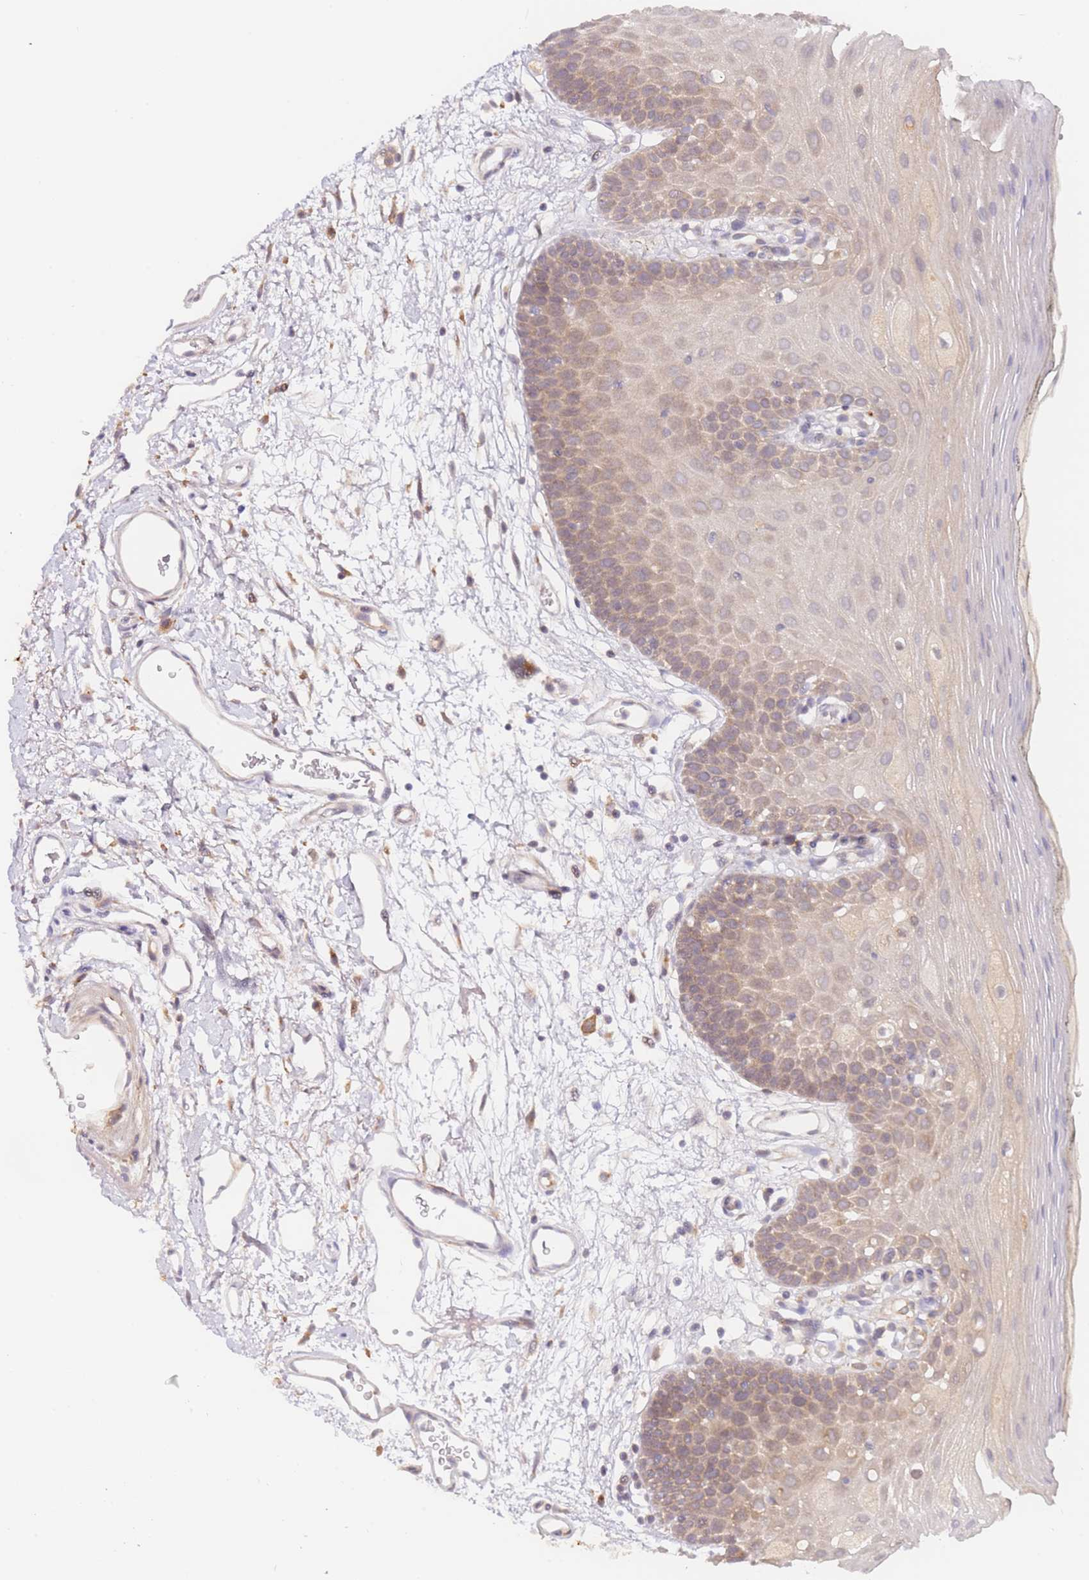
{"staining": {"intensity": "weak", "quantity": "25%-75%", "location": "cytoplasmic/membranous"}, "tissue": "oral mucosa", "cell_type": "Squamous epithelial cells", "image_type": "normal", "snomed": [{"axis": "morphology", "description": "Normal tissue, NOS"}, {"axis": "topography", "description": "Oral tissue"}, {"axis": "topography", "description": "Tounge, NOS"}], "caption": "Oral mucosa stained for a protein exhibits weak cytoplasmic/membranous positivity in squamous epithelial cells.", "gene": "ZNF577", "patient": {"sex": "female", "age": 81}}